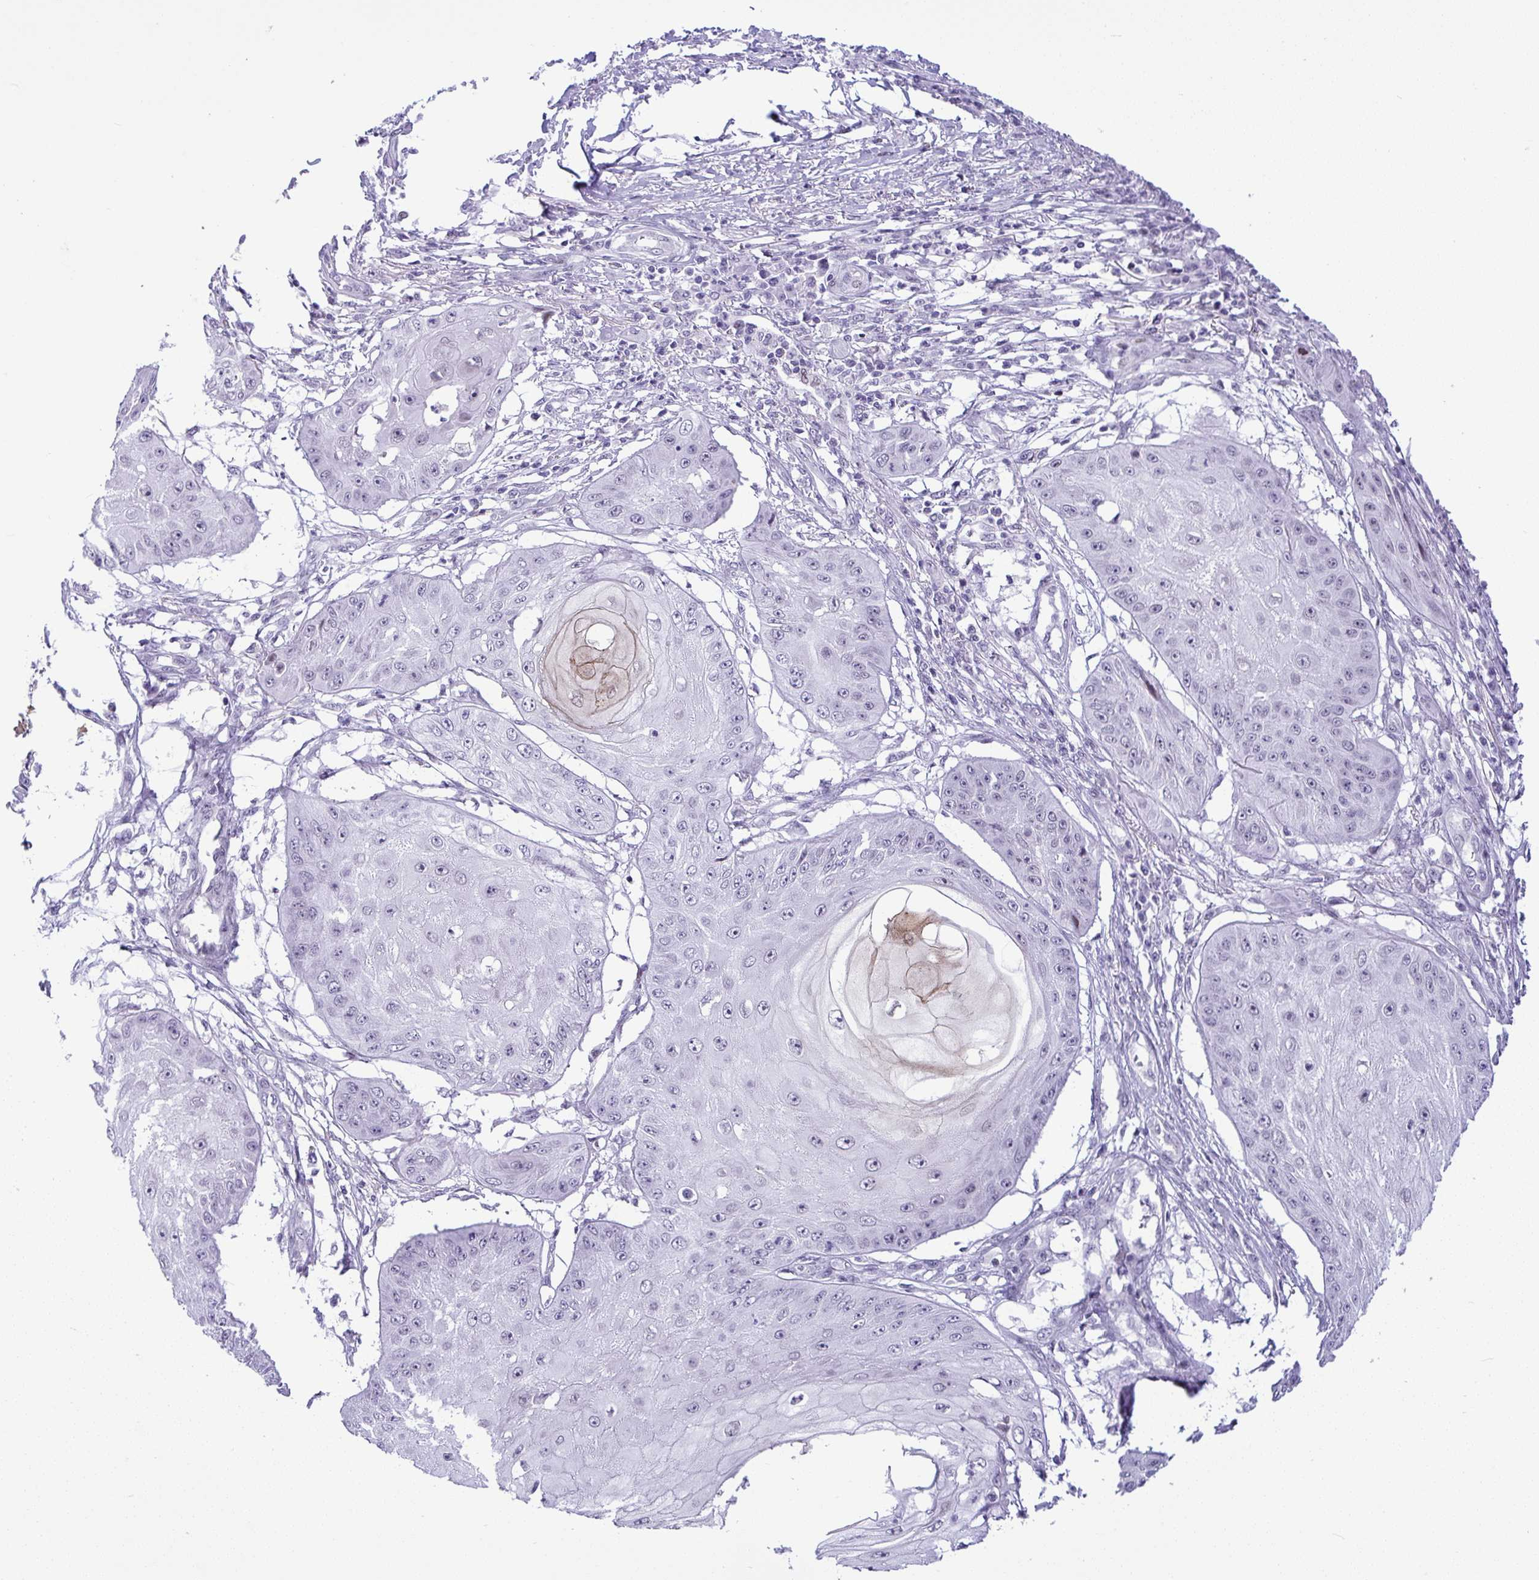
{"staining": {"intensity": "negative", "quantity": "none", "location": "none"}, "tissue": "skin cancer", "cell_type": "Tumor cells", "image_type": "cancer", "snomed": [{"axis": "morphology", "description": "Squamous cell carcinoma, NOS"}, {"axis": "topography", "description": "Skin"}], "caption": "Tumor cells are negative for brown protein staining in skin squamous cell carcinoma. (DAB immunohistochemistry (IHC) with hematoxylin counter stain).", "gene": "ZFHX3", "patient": {"sex": "male", "age": 70}}